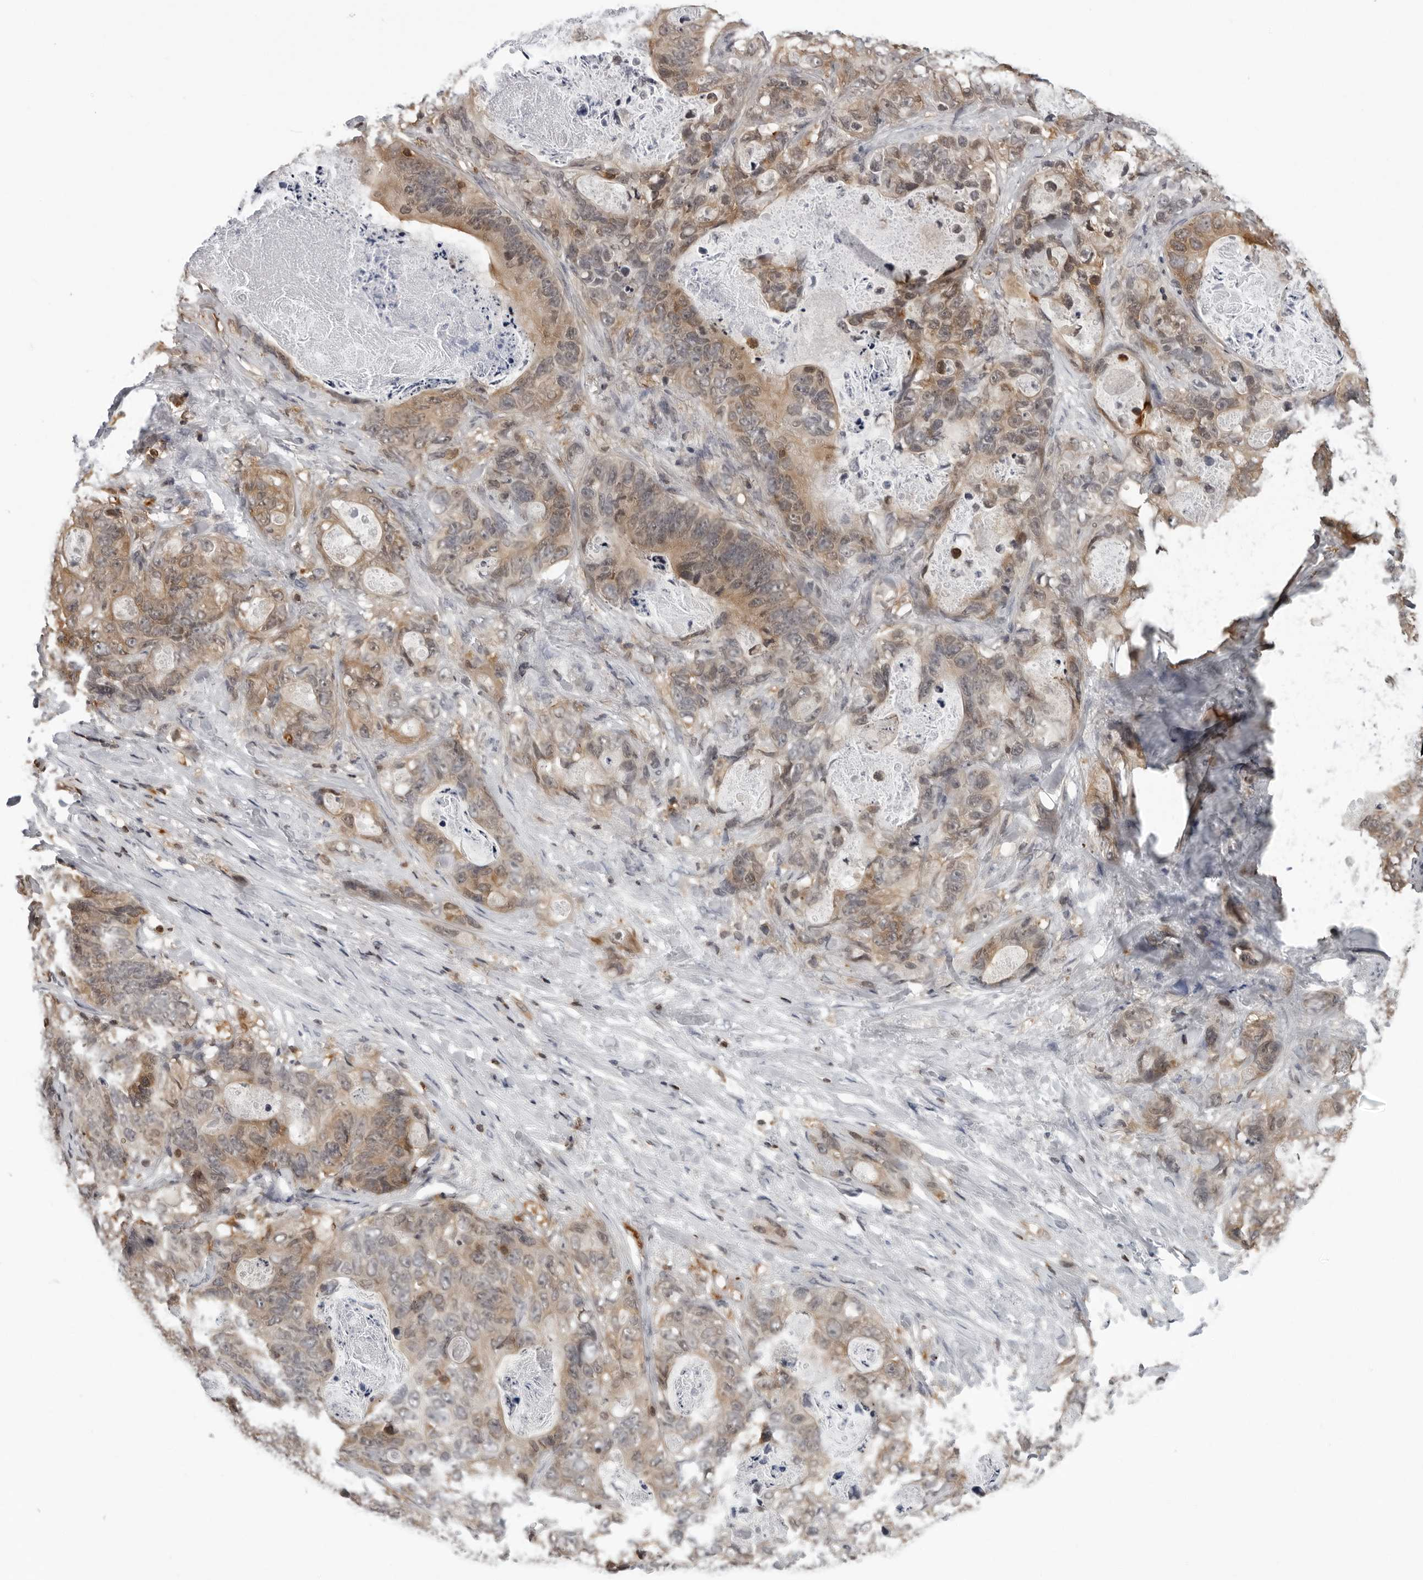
{"staining": {"intensity": "moderate", "quantity": ">75%", "location": "cytoplasmic/membranous"}, "tissue": "stomach cancer", "cell_type": "Tumor cells", "image_type": "cancer", "snomed": [{"axis": "morphology", "description": "Normal tissue, NOS"}, {"axis": "morphology", "description": "Adenocarcinoma, NOS"}, {"axis": "topography", "description": "Stomach"}], "caption": "Stomach cancer was stained to show a protein in brown. There is medium levels of moderate cytoplasmic/membranous expression in about >75% of tumor cells.", "gene": "HSPH1", "patient": {"sex": "female", "age": 89}}